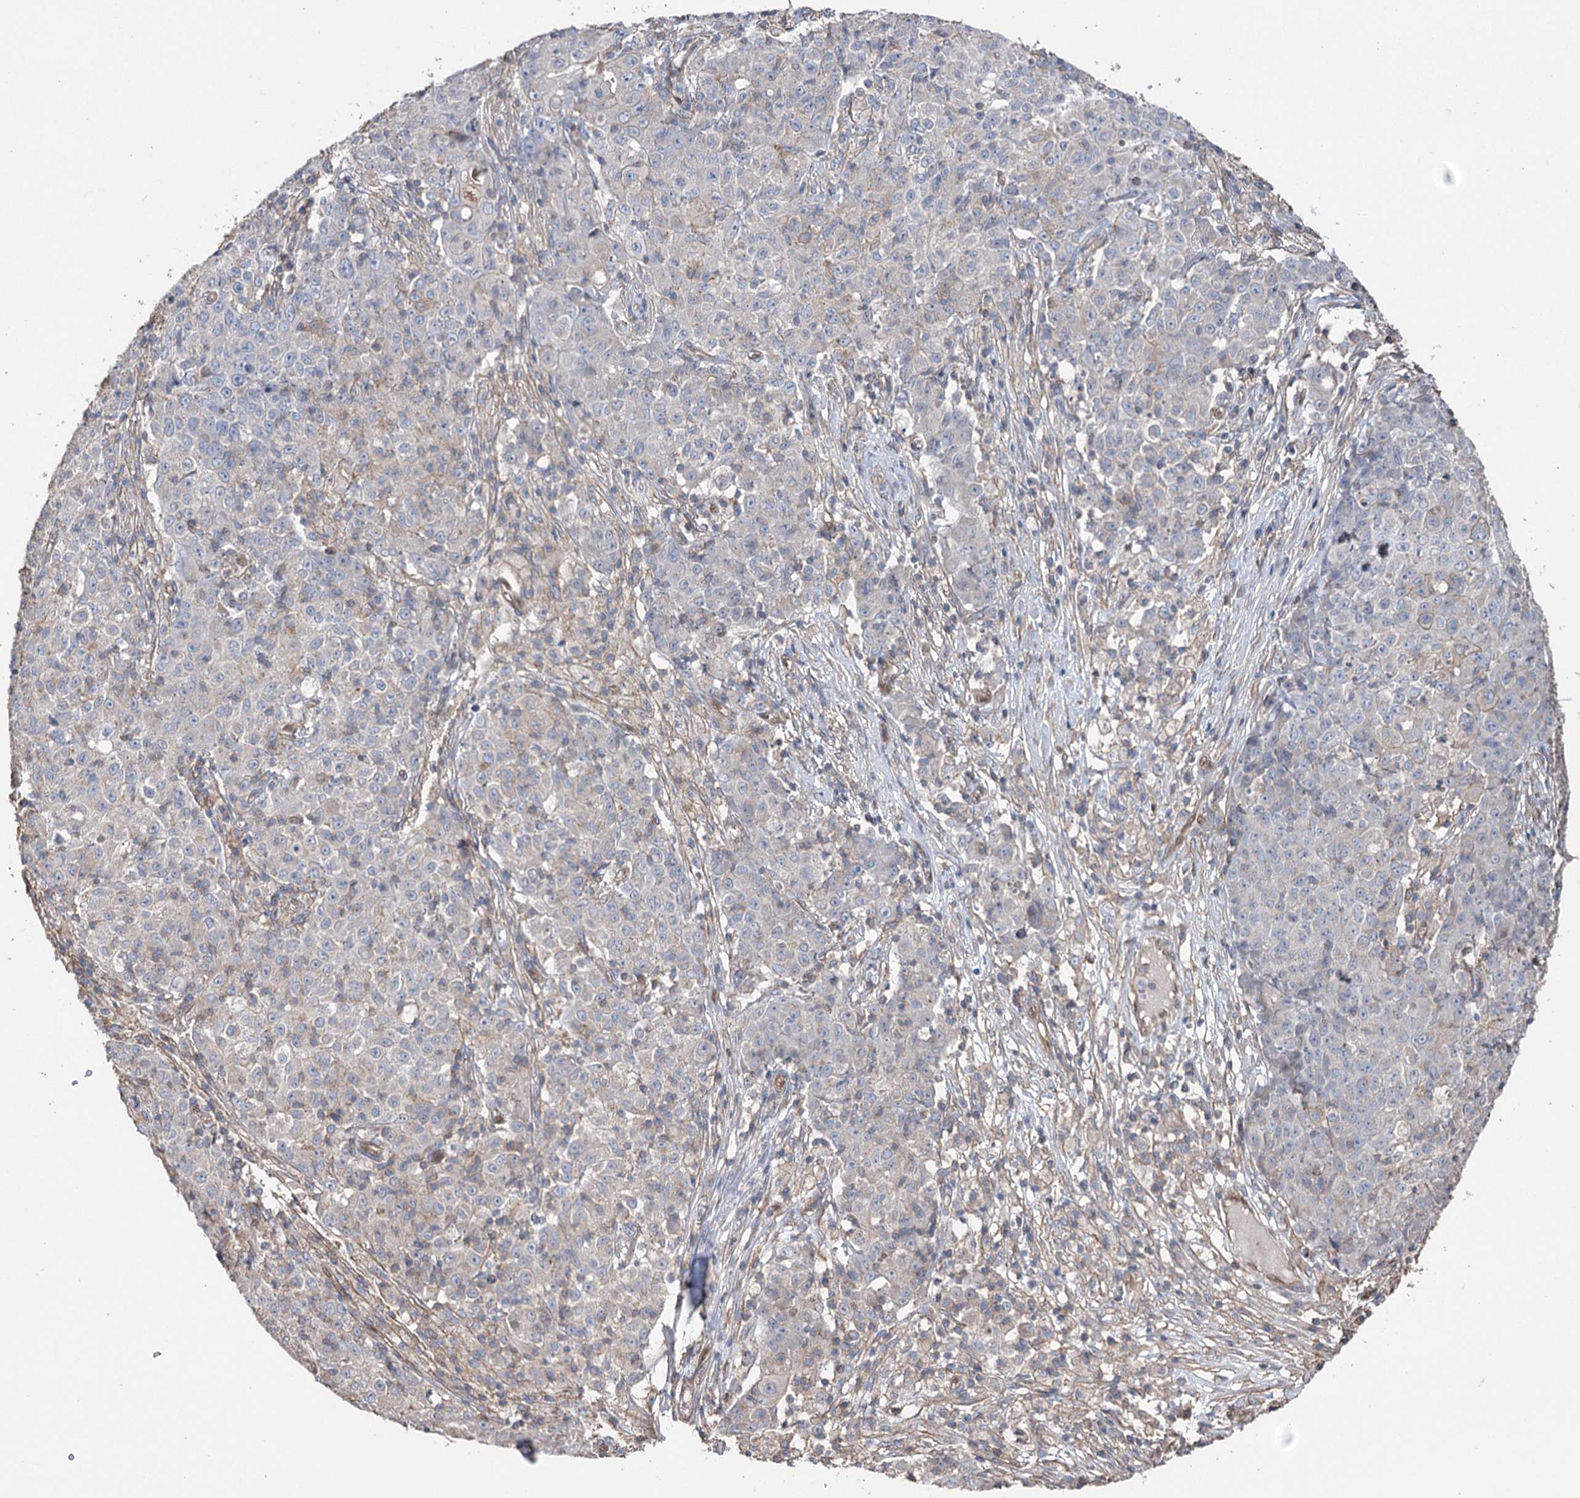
{"staining": {"intensity": "negative", "quantity": "none", "location": "none"}, "tissue": "ovarian cancer", "cell_type": "Tumor cells", "image_type": "cancer", "snomed": [{"axis": "morphology", "description": "Carcinoma, endometroid"}, {"axis": "topography", "description": "Ovary"}], "caption": "Endometroid carcinoma (ovarian) was stained to show a protein in brown. There is no significant positivity in tumor cells.", "gene": "FAM13B", "patient": {"sex": "female", "age": 42}}